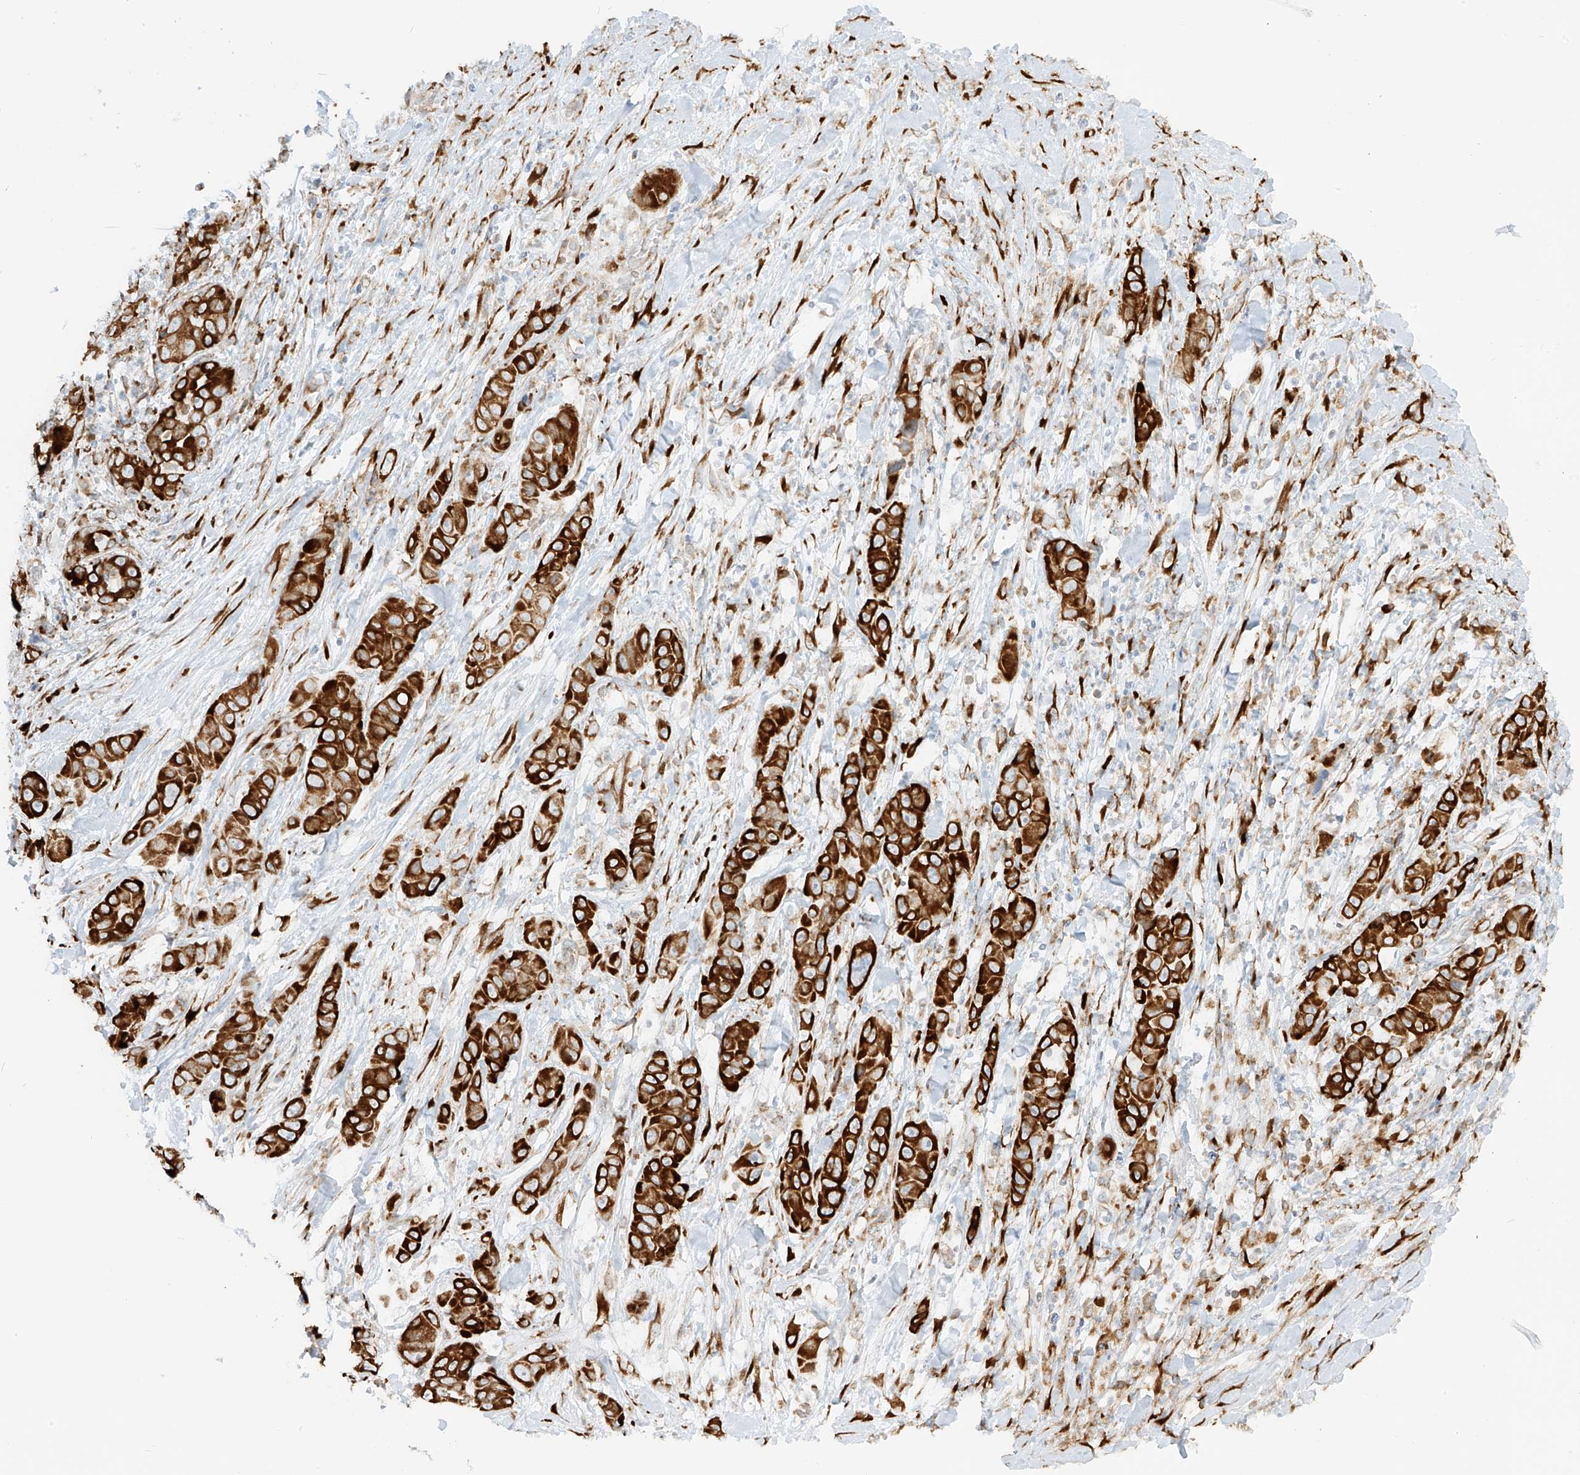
{"staining": {"intensity": "strong", "quantity": ">75%", "location": "cytoplasmic/membranous"}, "tissue": "liver cancer", "cell_type": "Tumor cells", "image_type": "cancer", "snomed": [{"axis": "morphology", "description": "Cholangiocarcinoma"}, {"axis": "topography", "description": "Liver"}], "caption": "High-power microscopy captured an immunohistochemistry (IHC) image of cholangiocarcinoma (liver), revealing strong cytoplasmic/membranous staining in approximately >75% of tumor cells.", "gene": "LRRC59", "patient": {"sex": "female", "age": 52}}